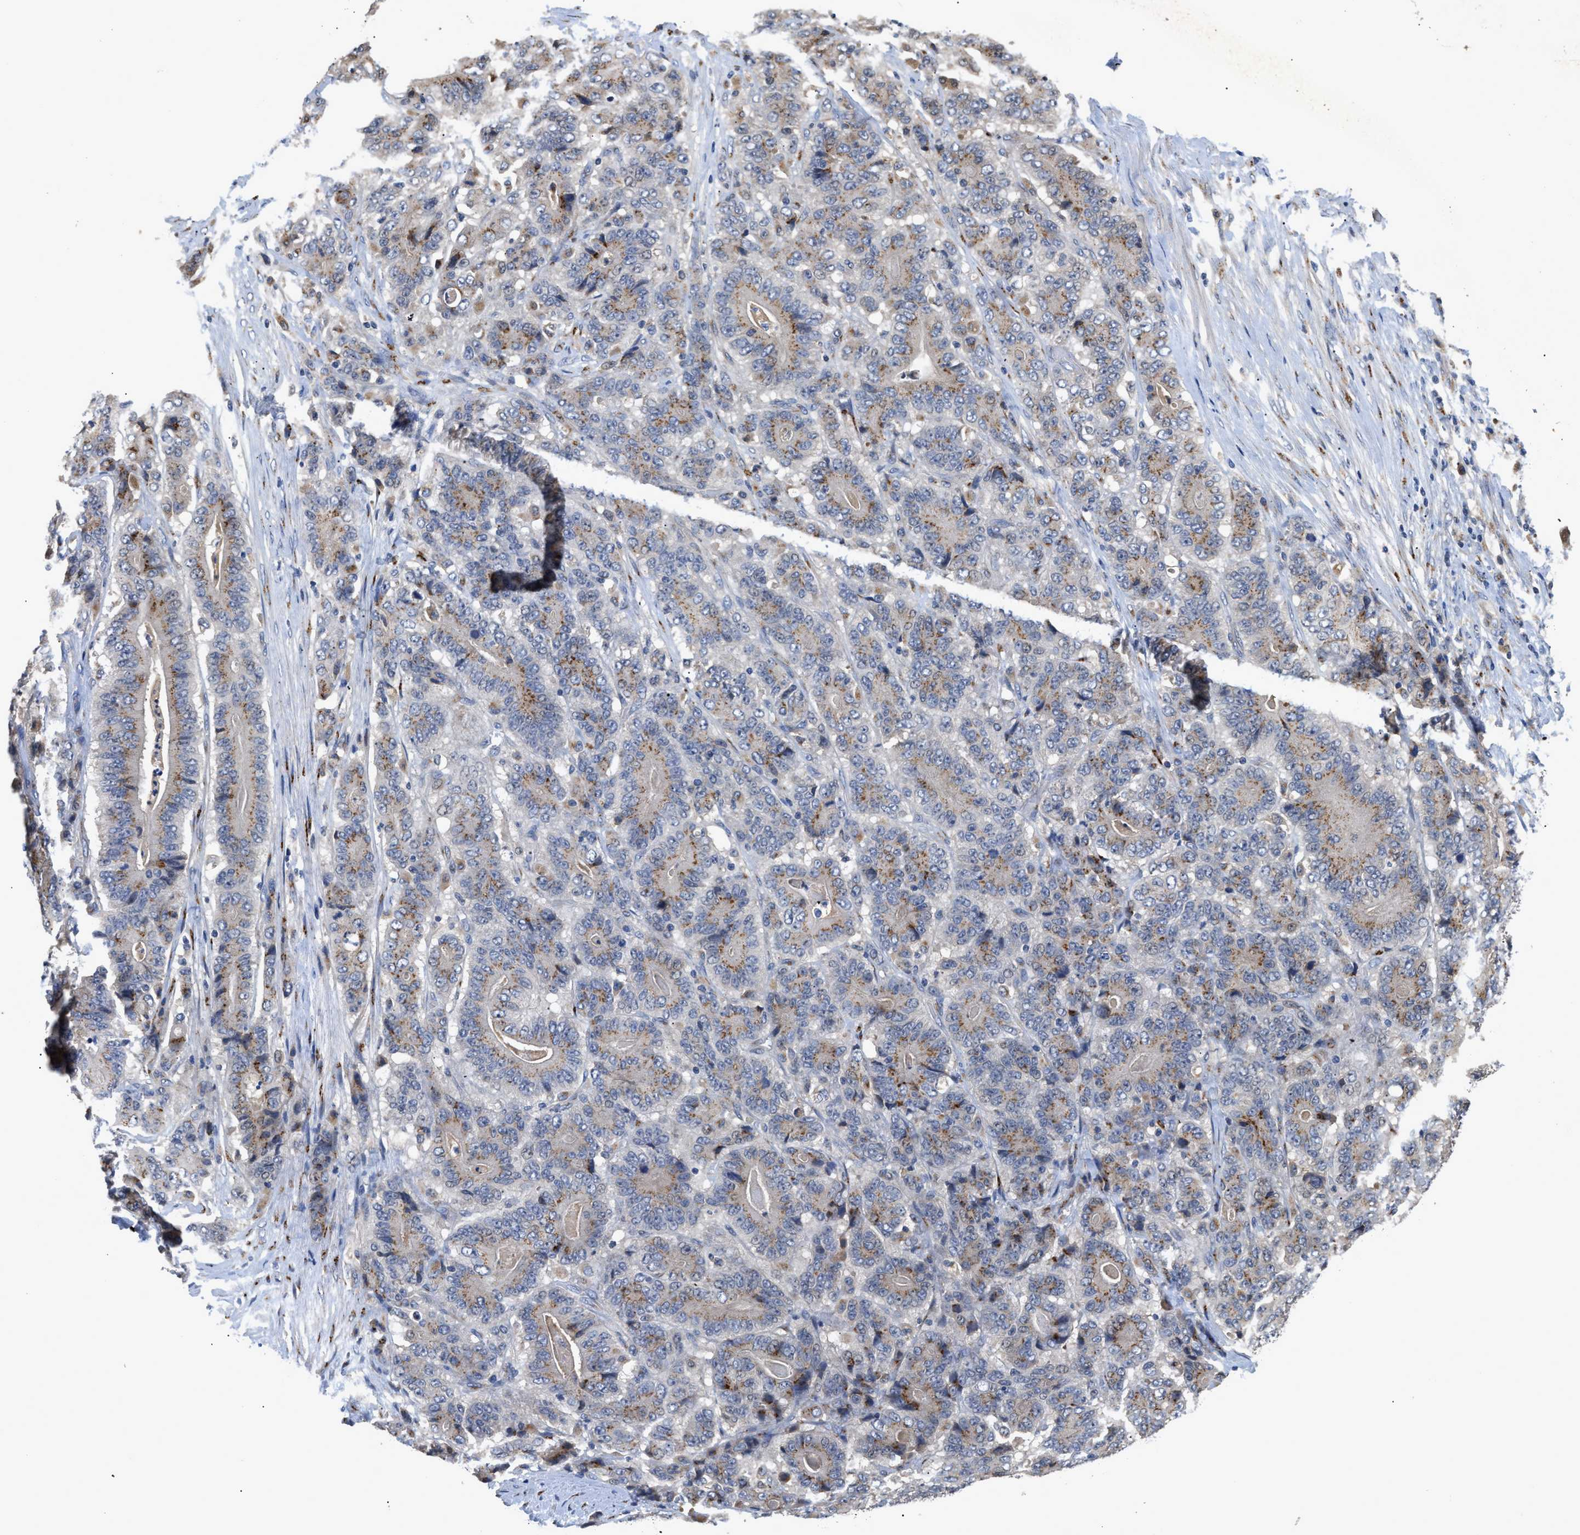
{"staining": {"intensity": "moderate", "quantity": ">75%", "location": "cytoplasmic/membranous"}, "tissue": "stomach cancer", "cell_type": "Tumor cells", "image_type": "cancer", "snomed": [{"axis": "morphology", "description": "Adenocarcinoma, NOS"}, {"axis": "topography", "description": "Stomach"}], "caption": "Stomach cancer (adenocarcinoma) stained for a protein exhibits moderate cytoplasmic/membranous positivity in tumor cells. Nuclei are stained in blue.", "gene": "SIK2", "patient": {"sex": "female", "age": 73}}